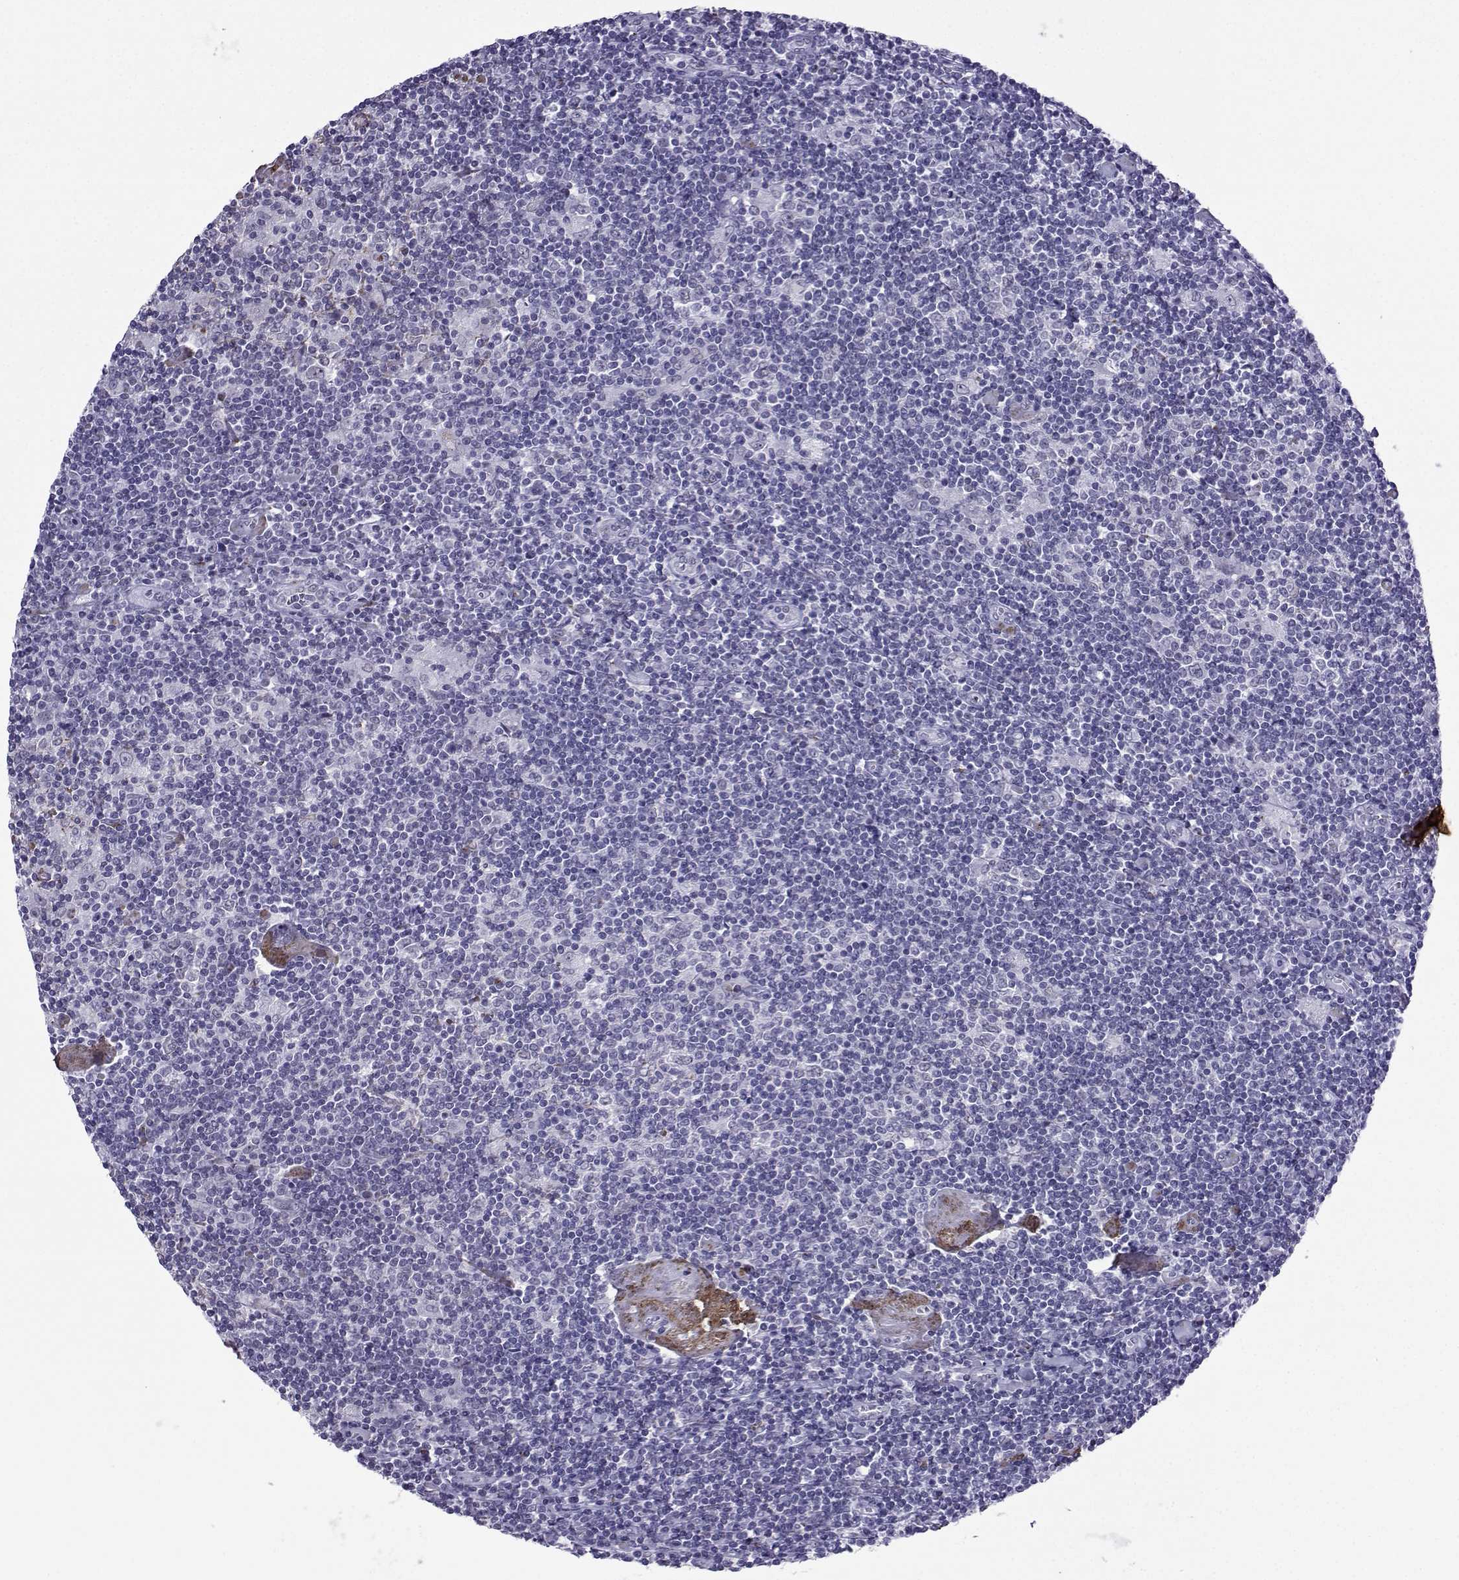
{"staining": {"intensity": "negative", "quantity": "none", "location": "none"}, "tissue": "lymphoma", "cell_type": "Tumor cells", "image_type": "cancer", "snomed": [{"axis": "morphology", "description": "Hodgkin's disease, NOS"}, {"axis": "topography", "description": "Lymph node"}], "caption": "Tumor cells show no significant staining in lymphoma.", "gene": "LORICRIN", "patient": {"sex": "male", "age": 40}}